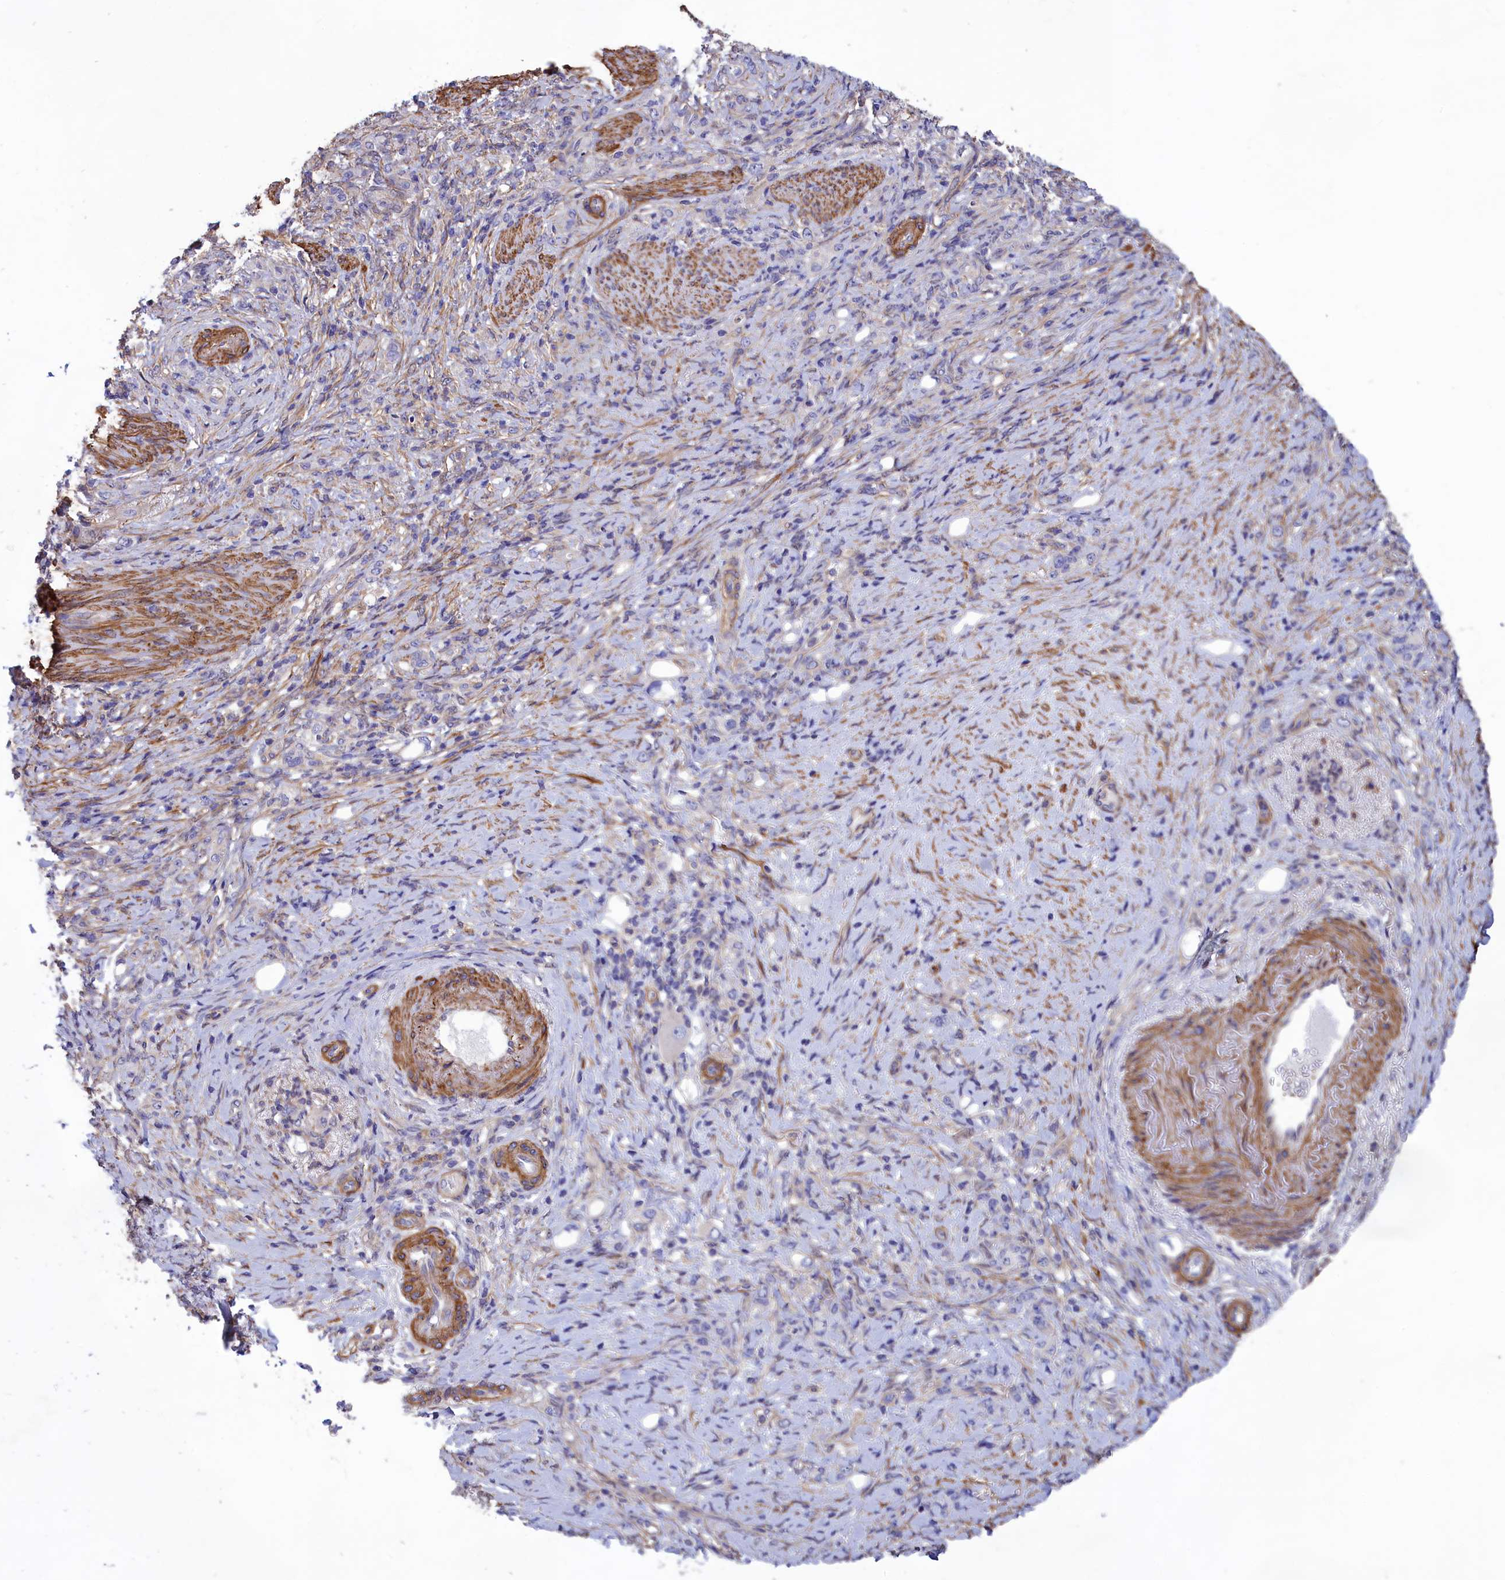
{"staining": {"intensity": "negative", "quantity": "none", "location": "none"}, "tissue": "stomach cancer", "cell_type": "Tumor cells", "image_type": "cancer", "snomed": [{"axis": "morphology", "description": "Adenocarcinoma, NOS"}, {"axis": "topography", "description": "Stomach"}], "caption": "An IHC photomicrograph of adenocarcinoma (stomach) is shown. There is no staining in tumor cells of adenocarcinoma (stomach).", "gene": "AMDHD2", "patient": {"sex": "female", "age": 79}}